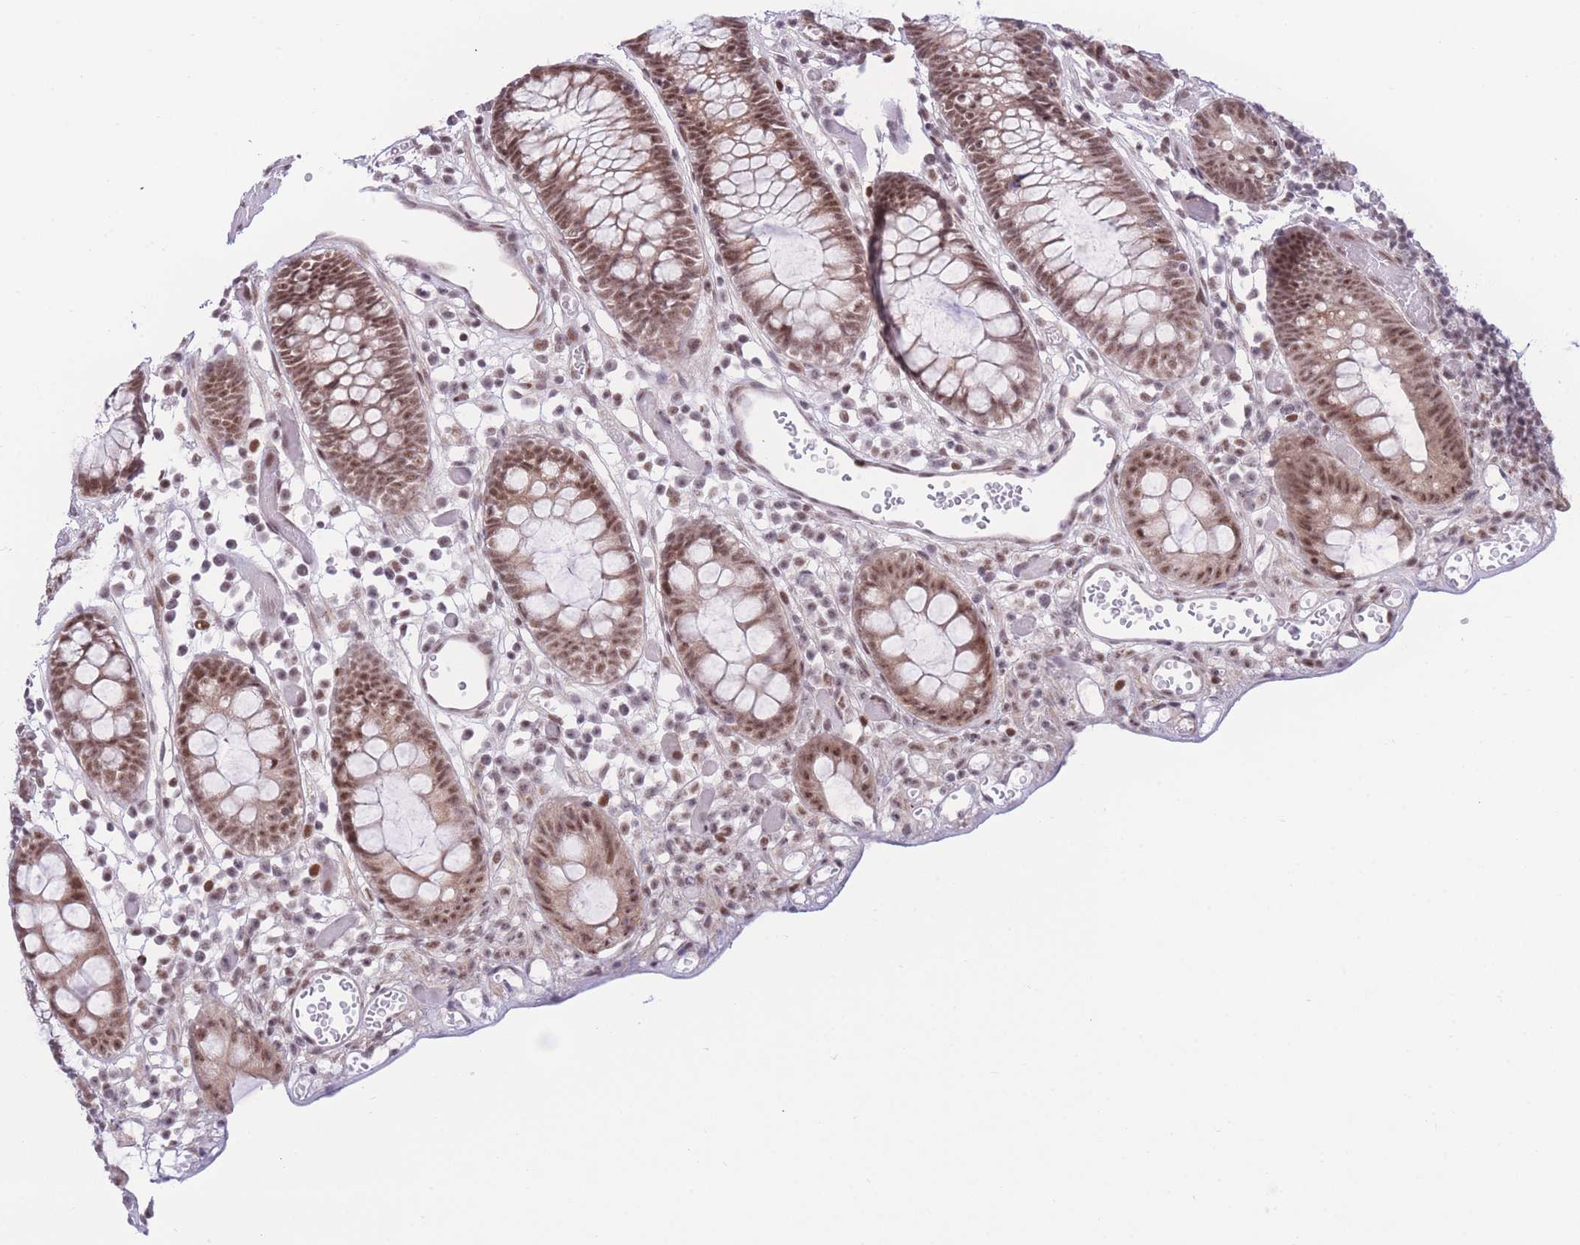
{"staining": {"intensity": "weak", "quantity": ">75%", "location": "nuclear"}, "tissue": "colon", "cell_type": "Endothelial cells", "image_type": "normal", "snomed": [{"axis": "morphology", "description": "Normal tissue, NOS"}, {"axis": "topography", "description": "Colon"}], "caption": "Immunohistochemical staining of normal human colon displays weak nuclear protein expression in about >75% of endothelial cells.", "gene": "PCIF1", "patient": {"sex": "male", "age": 14}}